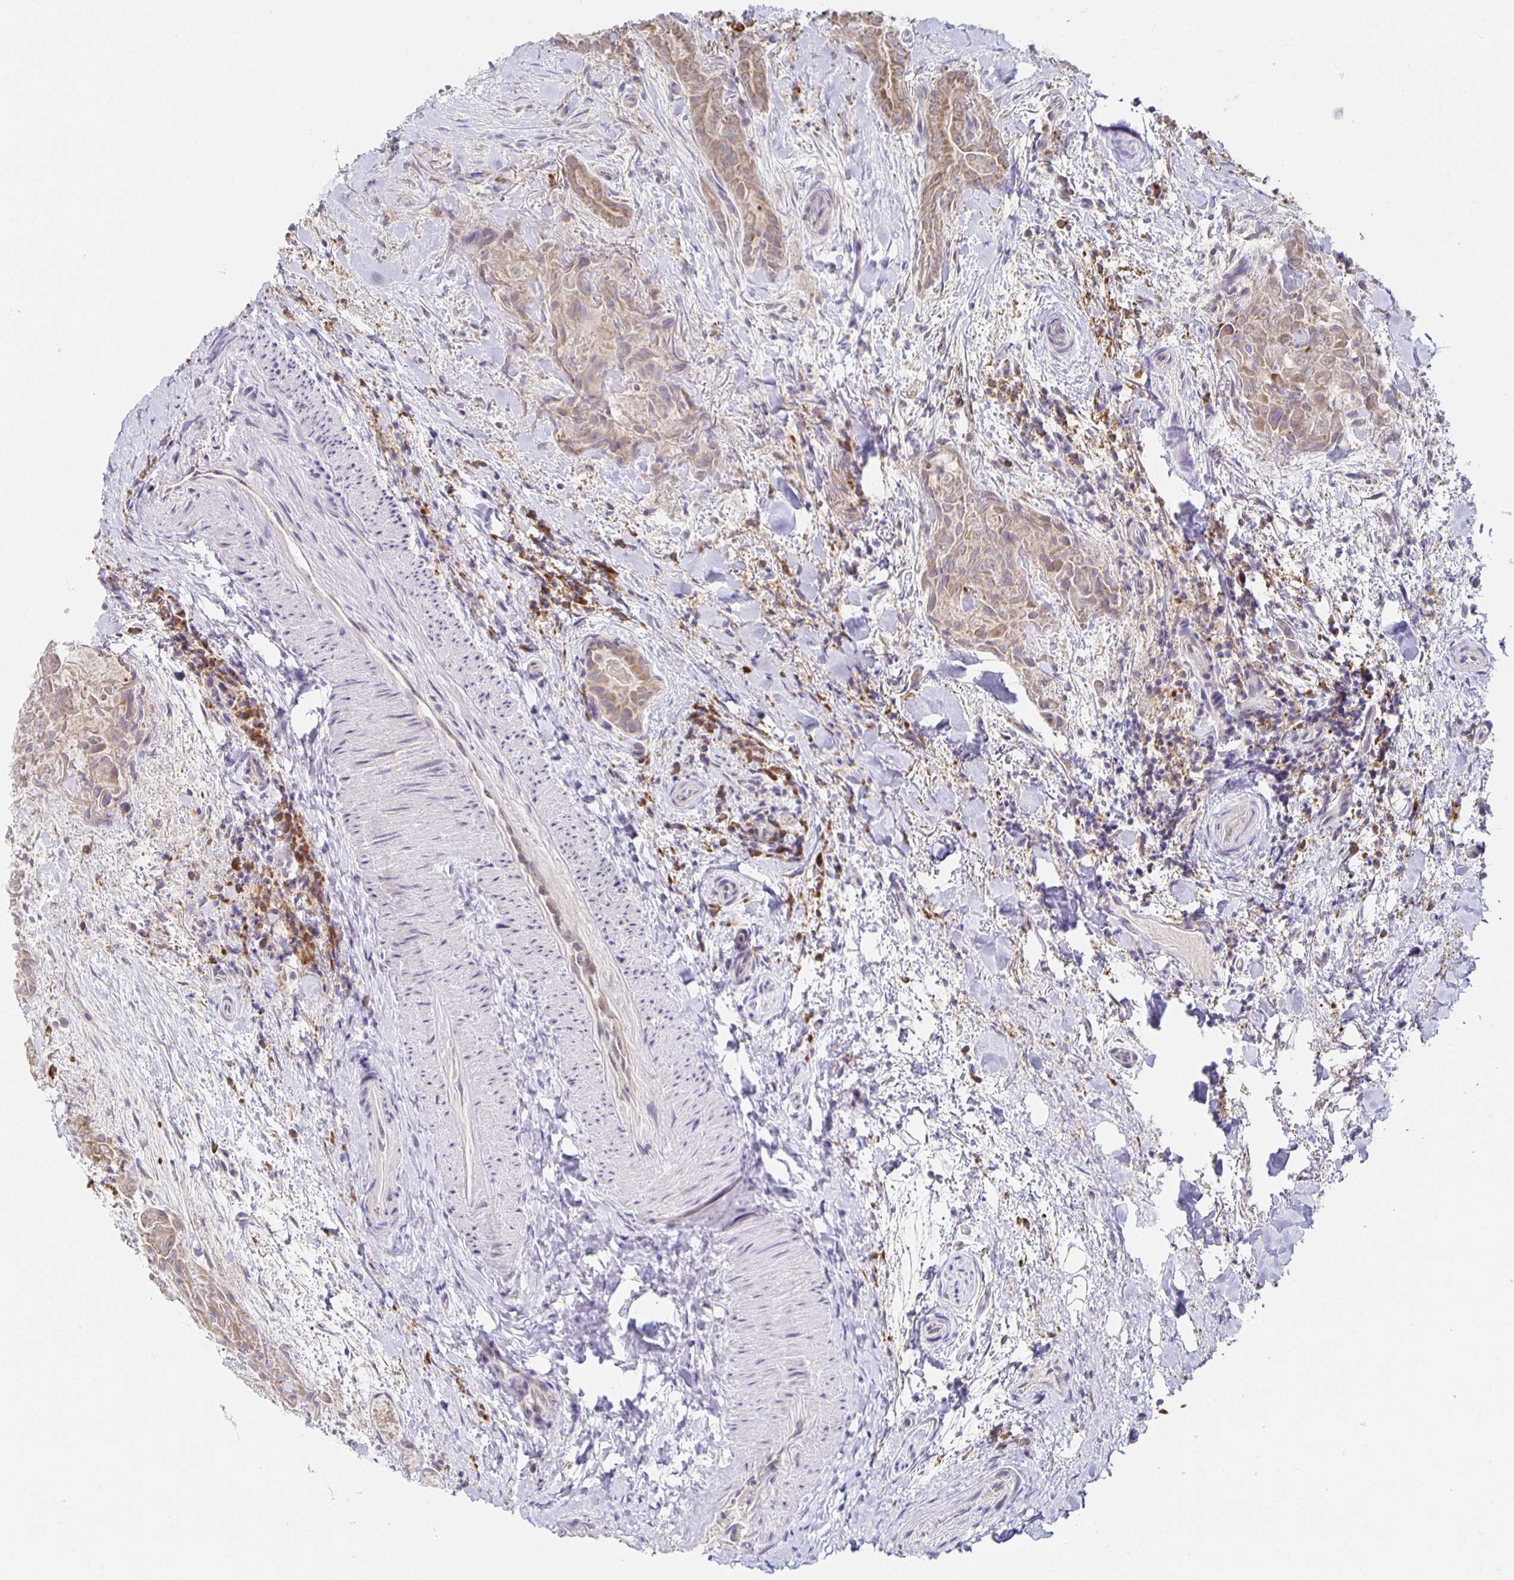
{"staining": {"intensity": "weak", "quantity": ">75%", "location": "cytoplasmic/membranous"}, "tissue": "thyroid cancer", "cell_type": "Tumor cells", "image_type": "cancer", "snomed": [{"axis": "morphology", "description": "Papillary adenocarcinoma, NOS"}, {"axis": "topography", "description": "Thyroid gland"}], "caption": "DAB (3,3'-diaminobenzidine) immunohistochemical staining of thyroid cancer reveals weak cytoplasmic/membranous protein expression in approximately >75% of tumor cells.", "gene": "BAD", "patient": {"sex": "female", "age": 61}}